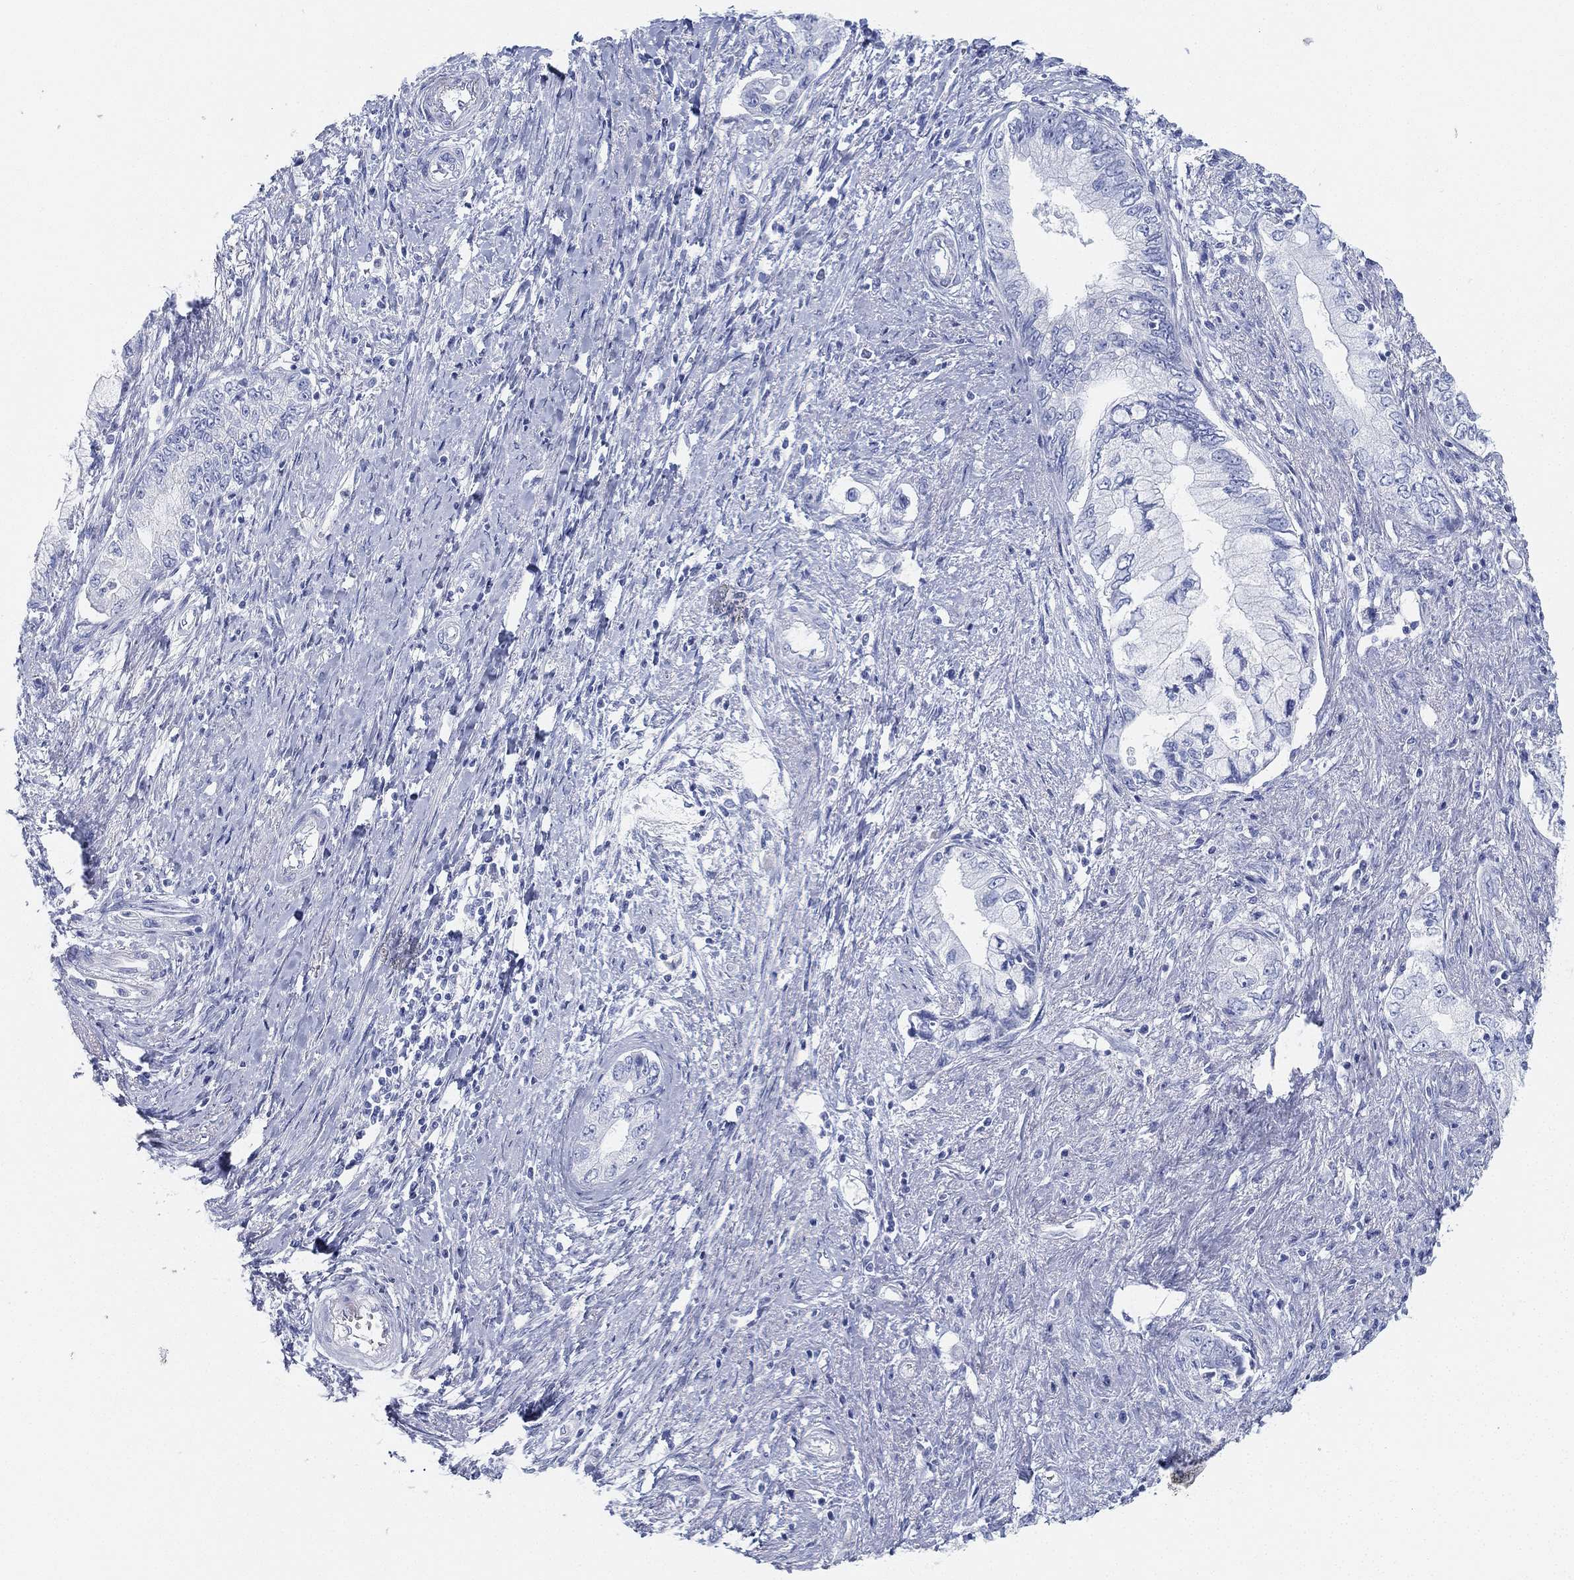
{"staining": {"intensity": "negative", "quantity": "none", "location": "none"}, "tissue": "pancreatic cancer", "cell_type": "Tumor cells", "image_type": "cancer", "snomed": [{"axis": "morphology", "description": "Adenocarcinoma, NOS"}, {"axis": "topography", "description": "Pancreas"}], "caption": "An image of human adenocarcinoma (pancreatic) is negative for staining in tumor cells. (DAB immunohistochemistry (IHC), high magnification).", "gene": "GPR61", "patient": {"sex": "female", "age": 73}}